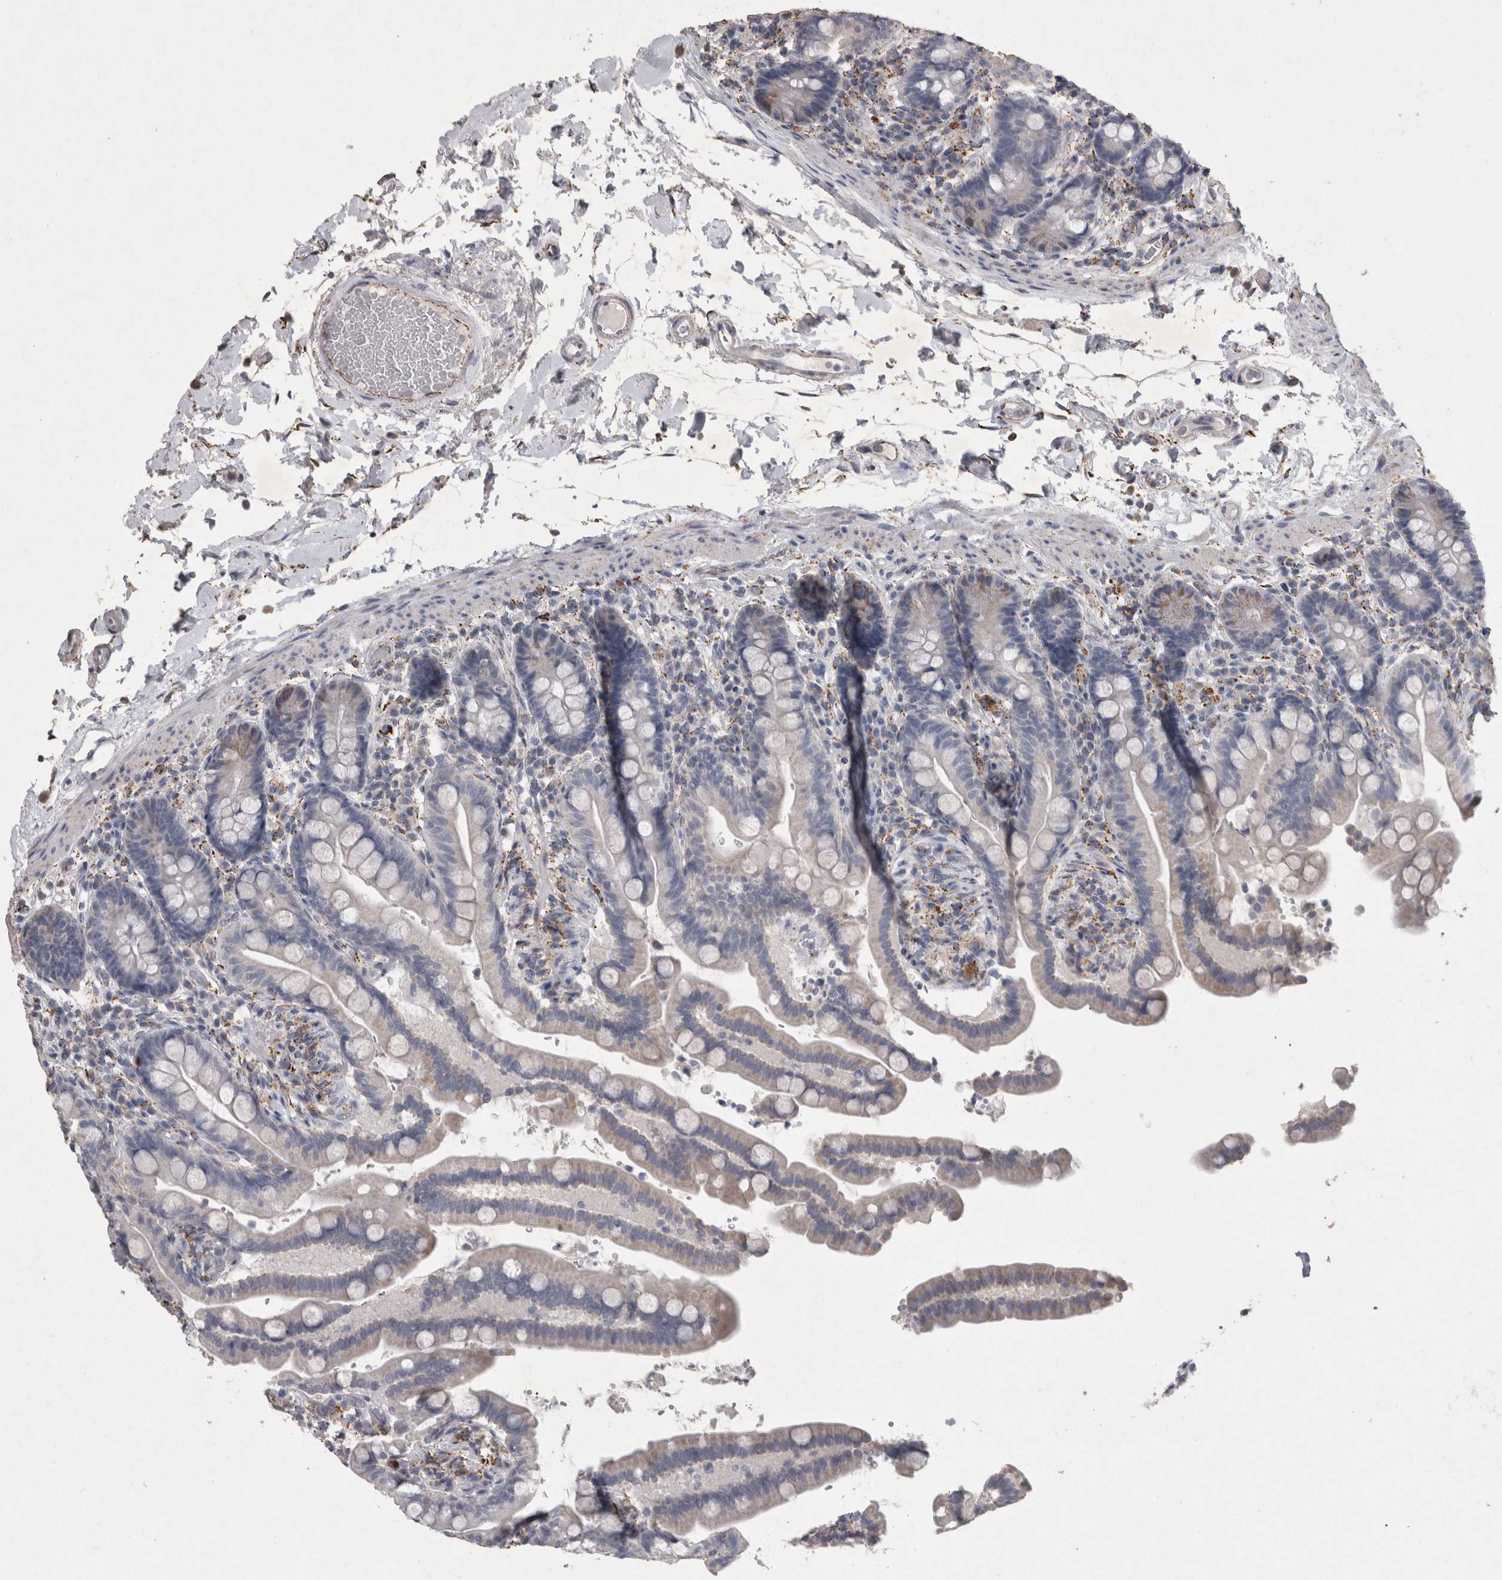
{"staining": {"intensity": "weak", "quantity": "<25%", "location": "cytoplasmic/membranous"}, "tissue": "colon", "cell_type": "Endothelial cells", "image_type": "normal", "snomed": [{"axis": "morphology", "description": "Normal tissue, NOS"}, {"axis": "topography", "description": "Smooth muscle"}, {"axis": "topography", "description": "Colon"}], "caption": "Human colon stained for a protein using IHC demonstrates no positivity in endothelial cells.", "gene": "DKK3", "patient": {"sex": "male", "age": 73}}